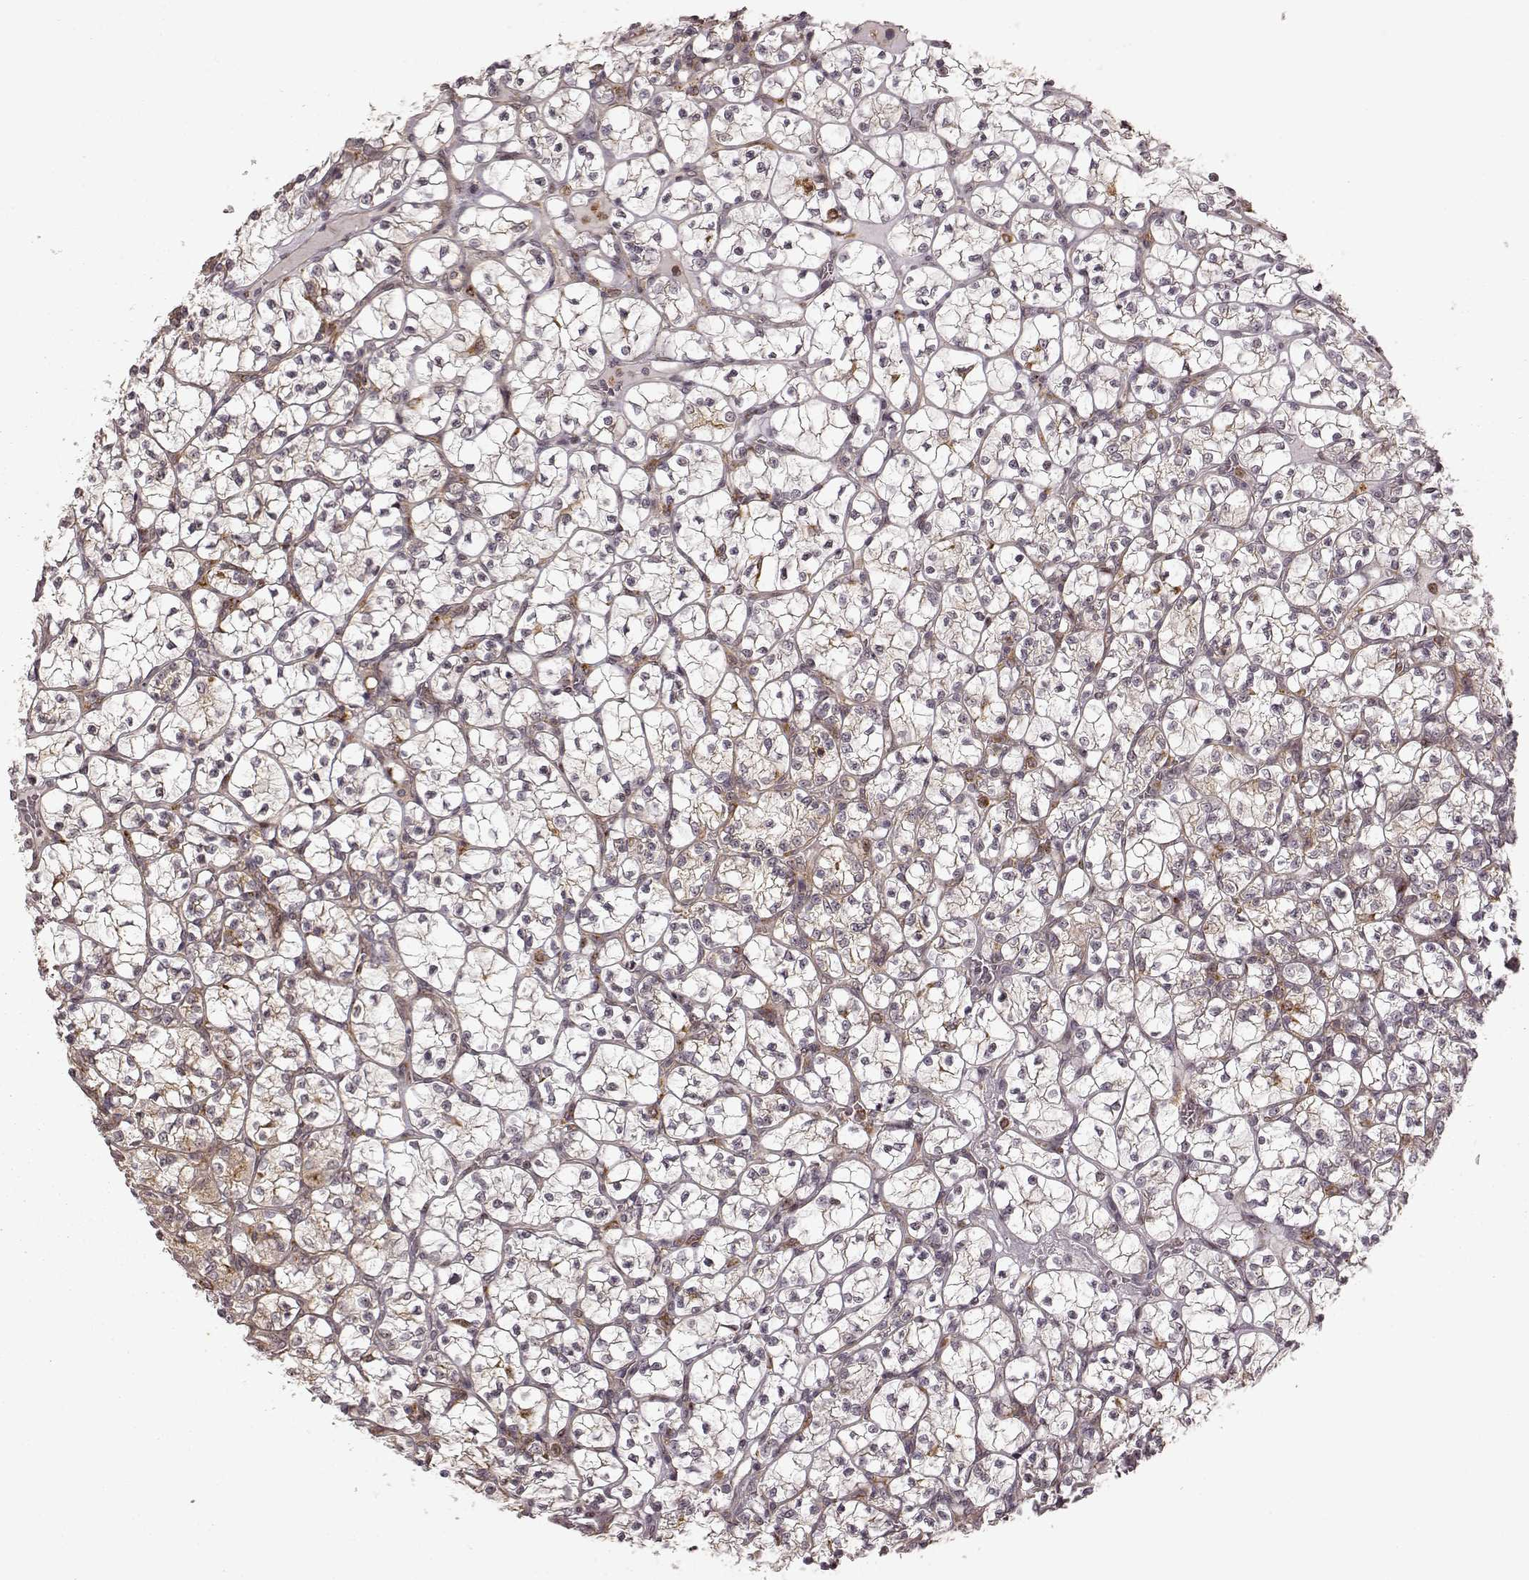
{"staining": {"intensity": "weak", "quantity": "25%-75%", "location": "cytoplasmic/membranous"}, "tissue": "renal cancer", "cell_type": "Tumor cells", "image_type": "cancer", "snomed": [{"axis": "morphology", "description": "Adenocarcinoma, NOS"}, {"axis": "topography", "description": "Kidney"}], "caption": "Adenocarcinoma (renal) stained for a protein (brown) displays weak cytoplasmic/membranous positive expression in about 25%-75% of tumor cells.", "gene": "SLC12A9", "patient": {"sex": "female", "age": 89}}